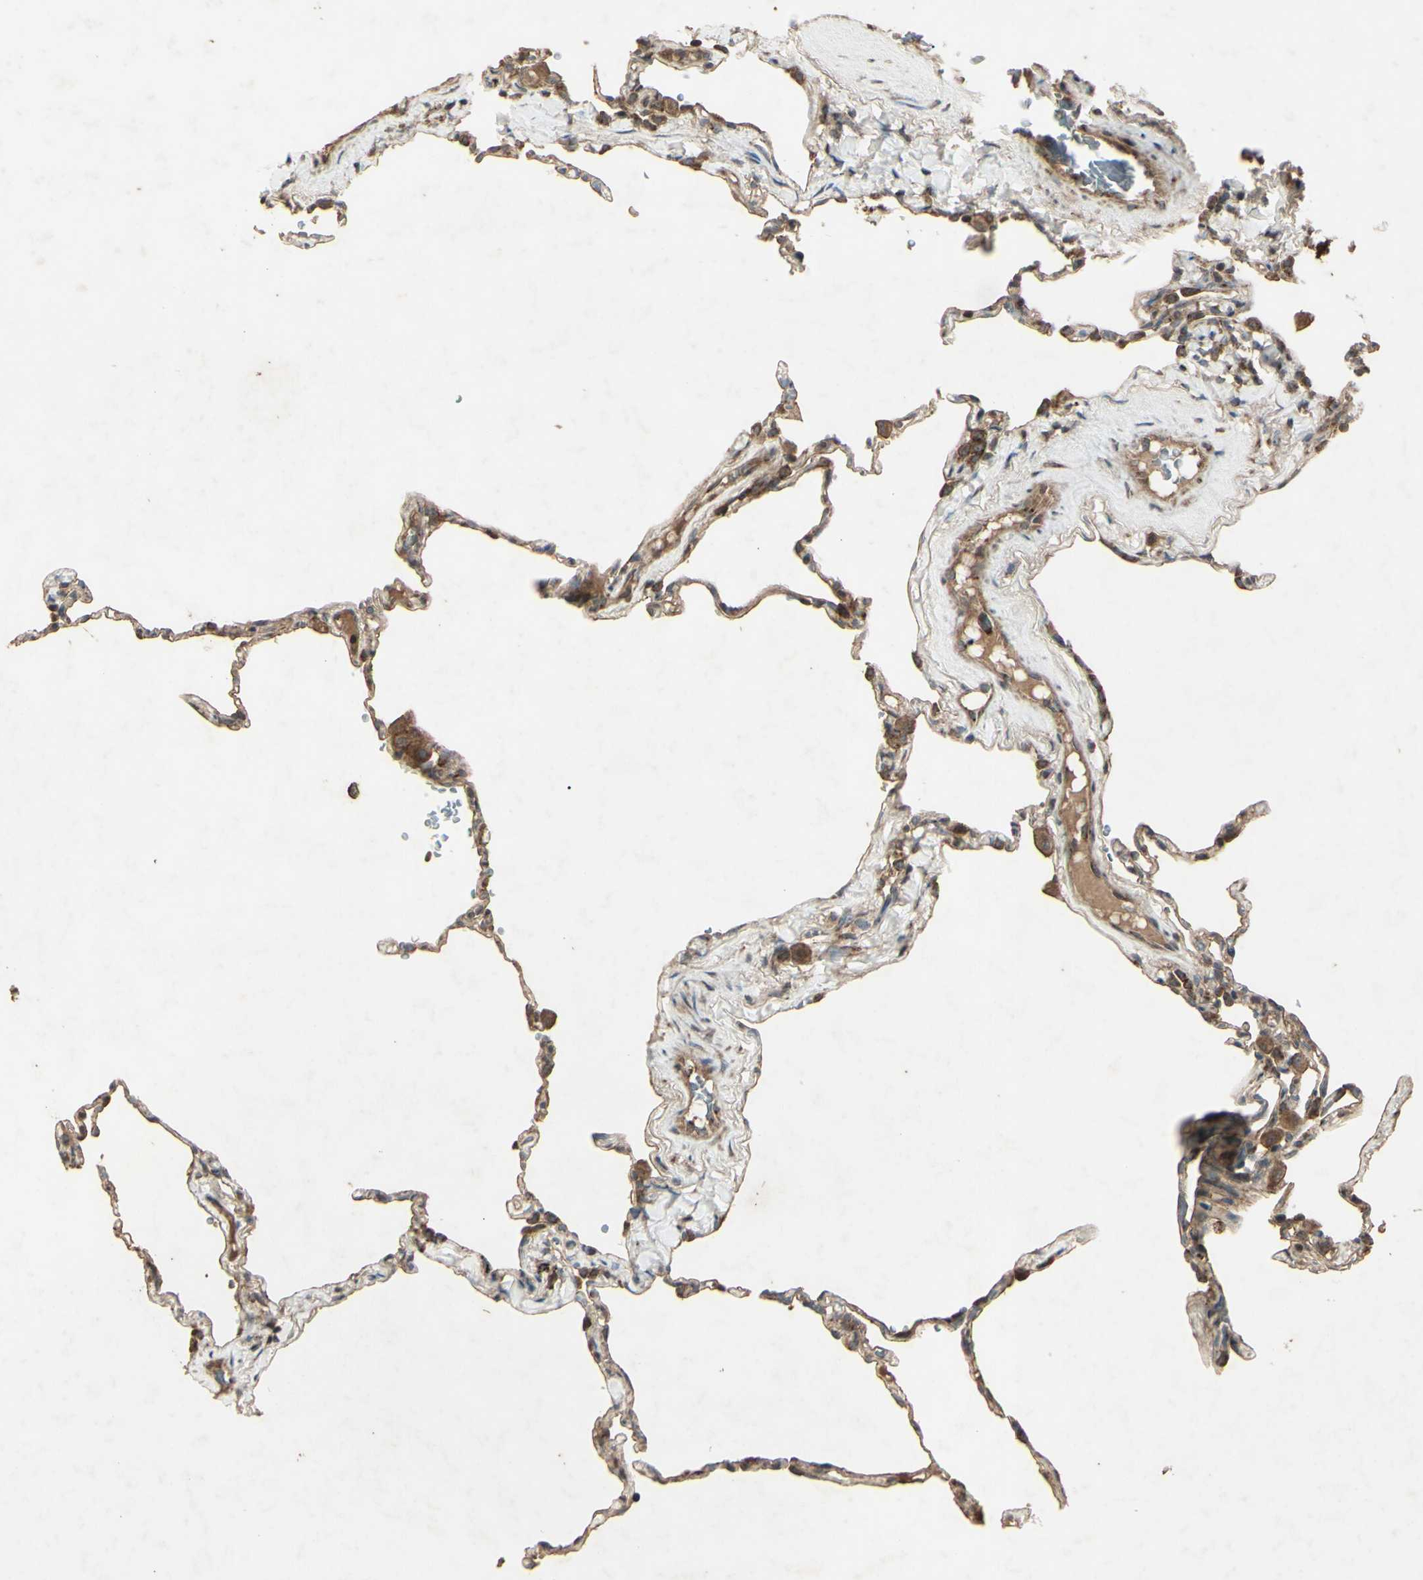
{"staining": {"intensity": "moderate", "quantity": ">75%", "location": "cytoplasmic/membranous"}, "tissue": "lung", "cell_type": "Alveolar cells", "image_type": "normal", "snomed": [{"axis": "morphology", "description": "Normal tissue, NOS"}, {"axis": "topography", "description": "Lung"}], "caption": "IHC of benign human lung reveals medium levels of moderate cytoplasmic/membranous expression in about >75% of alveolar cells. (brown staining indicates protein expression, while blue staining denotes nuclei).", "gene": "AP1G1", "patient": {"sex": "male", "age": 59}}